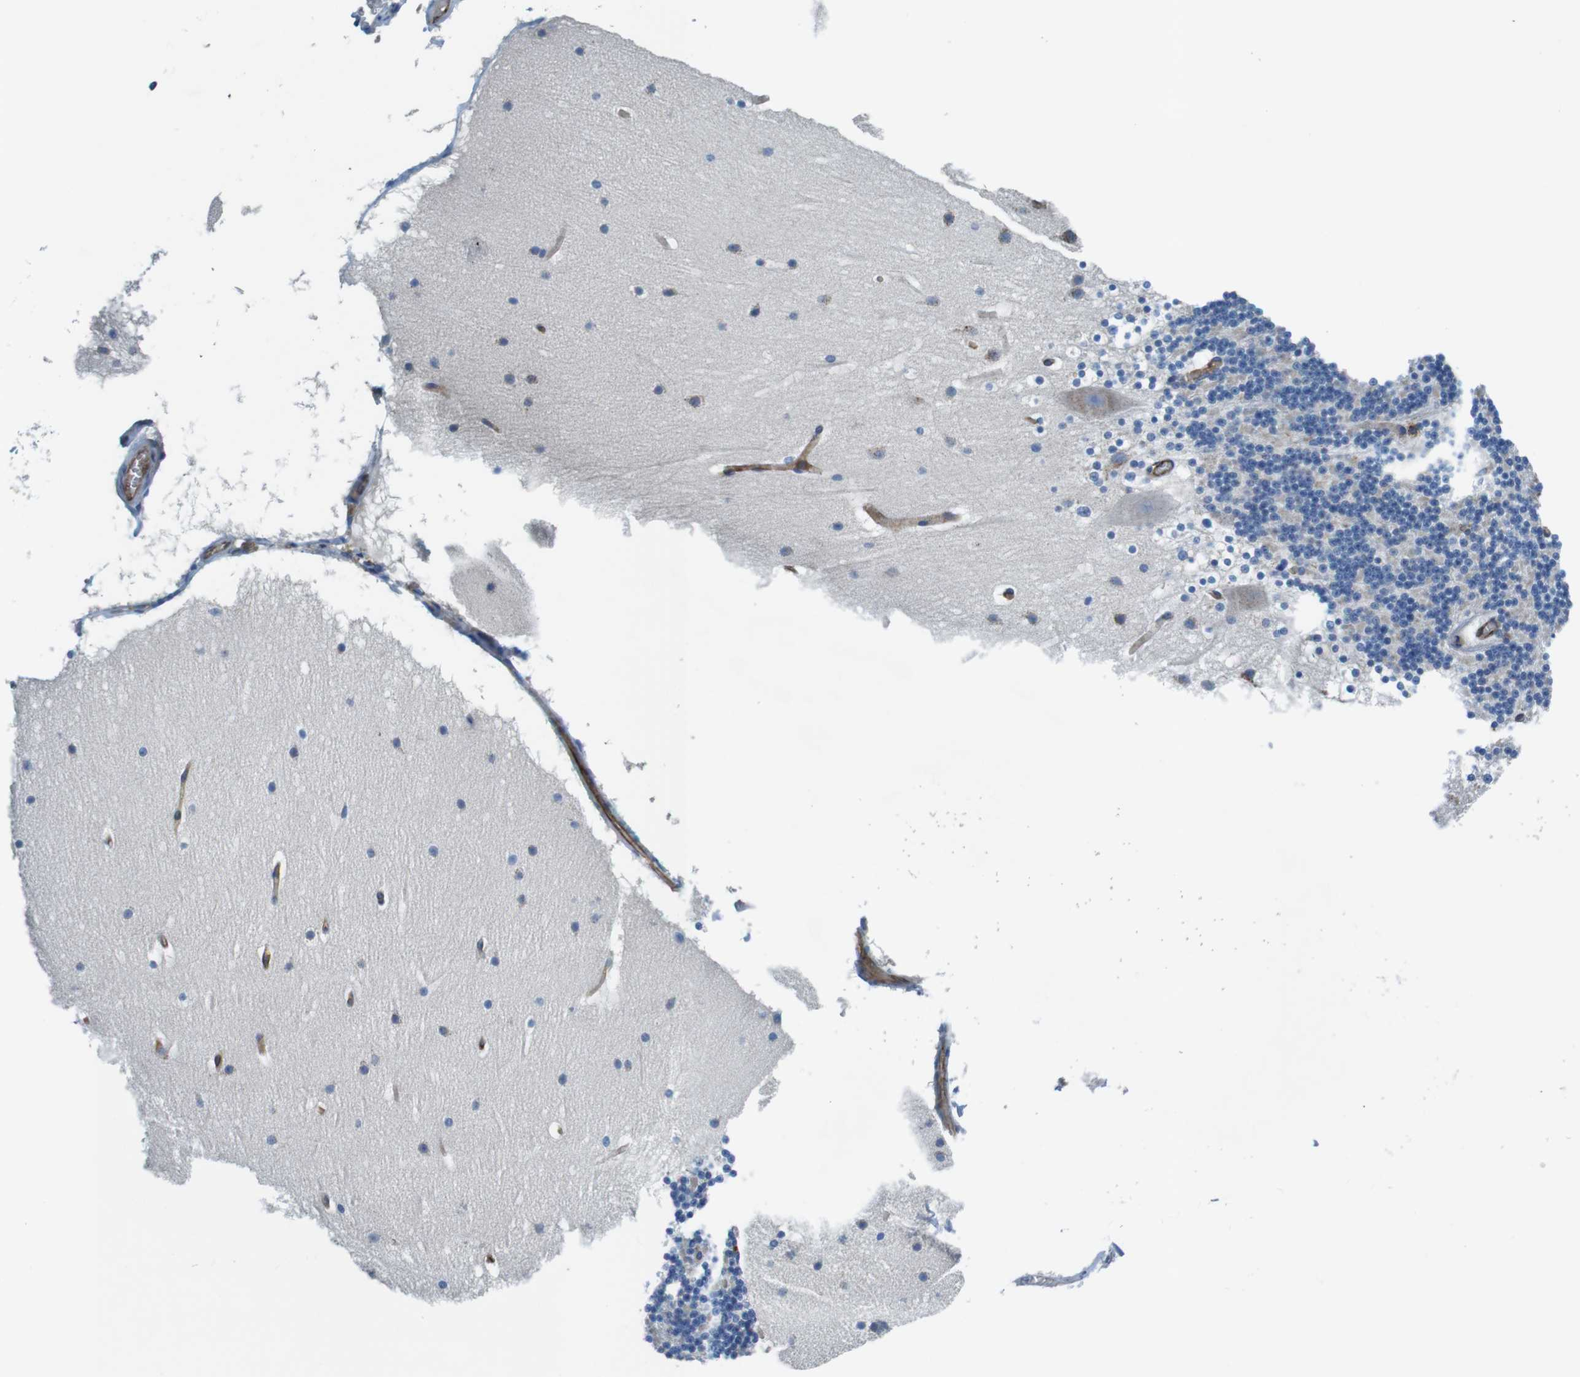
{"staining": {"intensity": "weak", "quantity": "<25%", "location": "cytoplasmic/membranous"}, "tissue": "cerebellum", "cell_type": "Cells in granular layer", "image_type": "normal", "snomed": [{"axis": "morphology", "description": "Normal tissue, NOS"}, {"axis": "topography", "description": "Cerebellum"}], "caption": "An image of human cerebellum is negative for staining in cells in granular layer. (DAB (3,3'-diaminobenzidine) immunohistochemistry (IHC), high magnification).", "gene": "EMP2", "patient": {"sex": "male", "age": 45}}